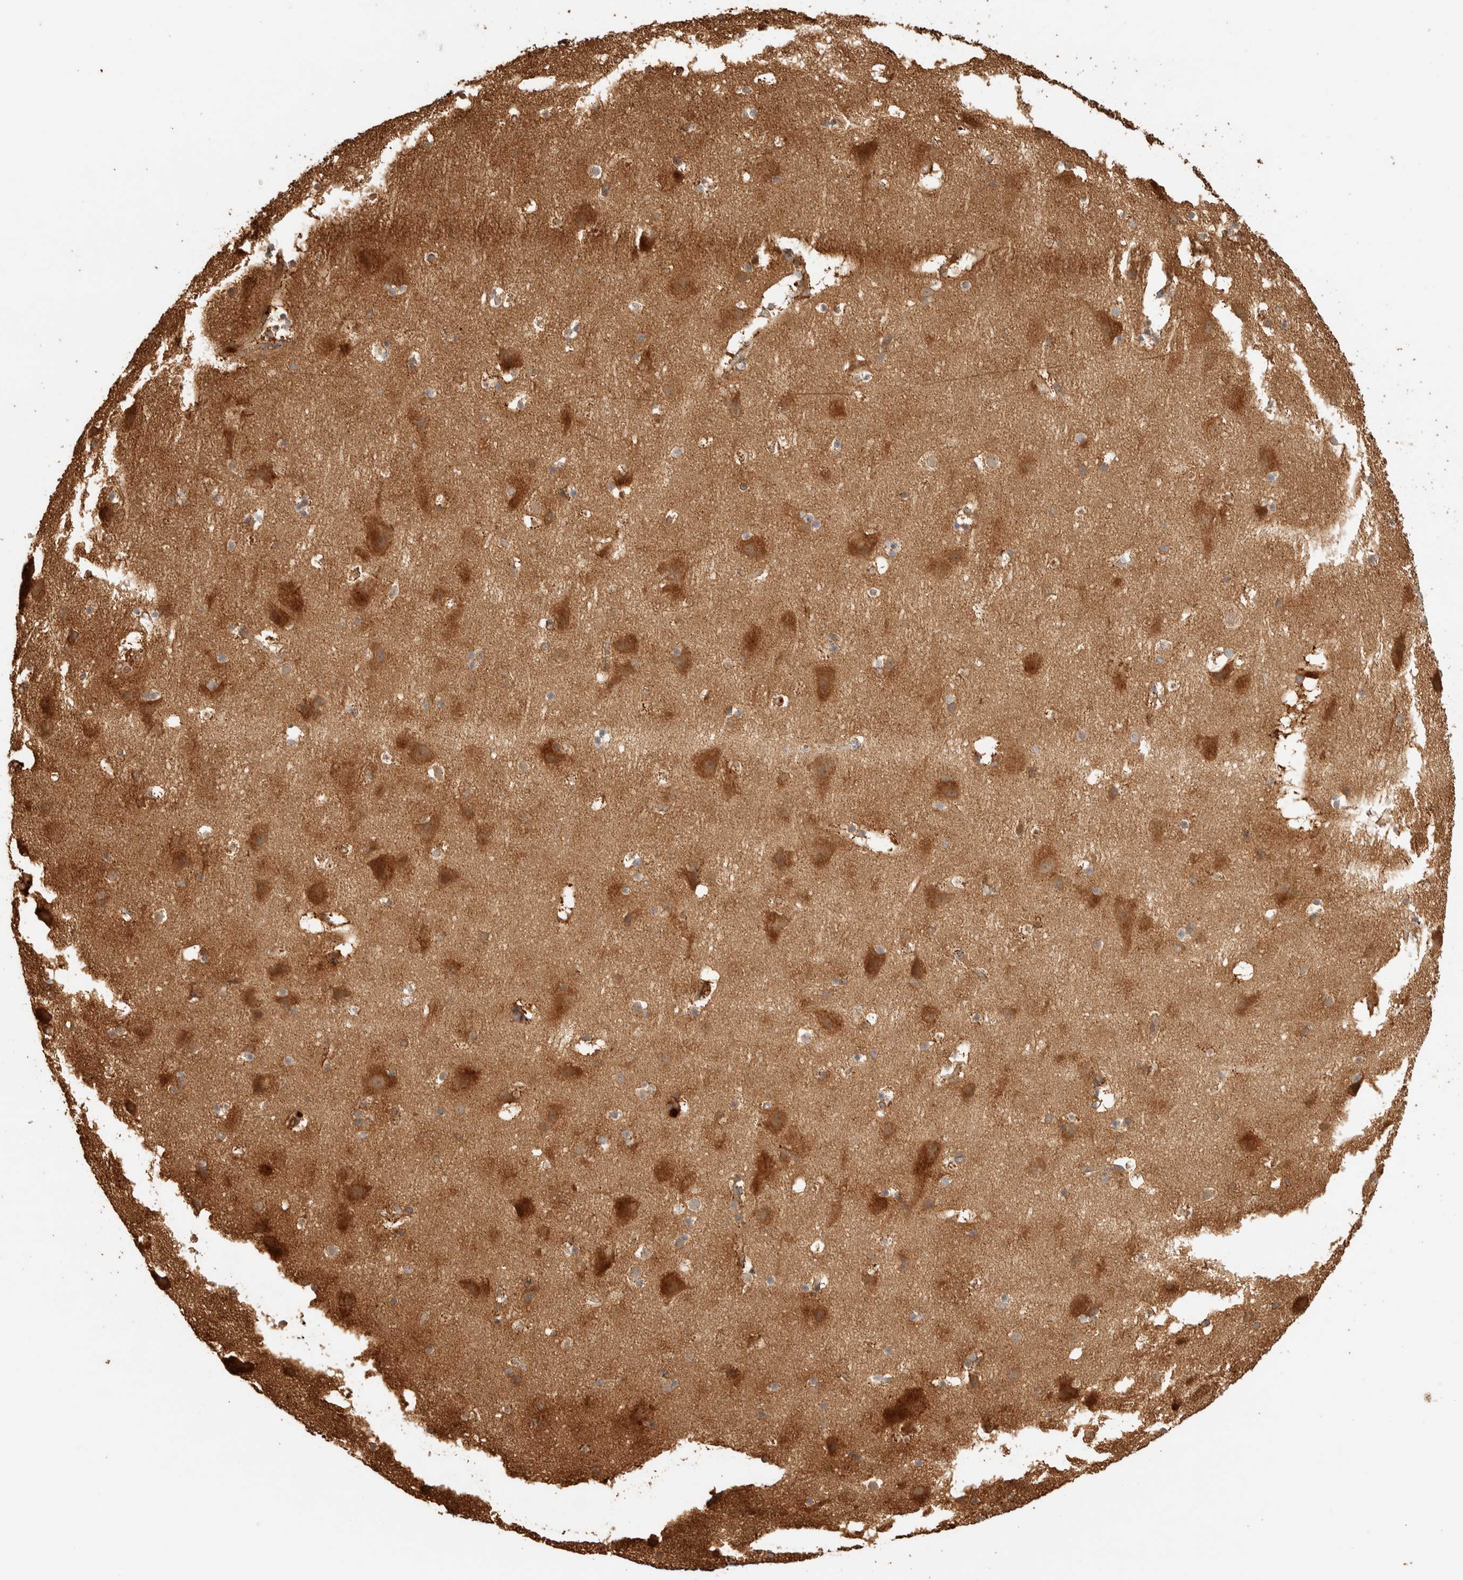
{"staining": {"intensity": "moderate", "quantity": "25%-75%", "location": "cytoplasmic/membranous"}, "tissue": "cerebral cortex", "cell_type": "Endothelial cells", "image_type": "normal", "snomed": [{"axis": "morphology", "description": "Normal tissue, NOS"}, {"axis": "topography", "description": "Cerebral cortex"}], "caption": "Immunohistochemical staining of unremarkable human cerebral cortex demonstrates 25%-75% levels of moderate cytoplasmic/membranous protein expression in about 25%-75% of endothelial cells.", "gene": "EXOC7", "patient": {"sex": "male", "age": 45}}